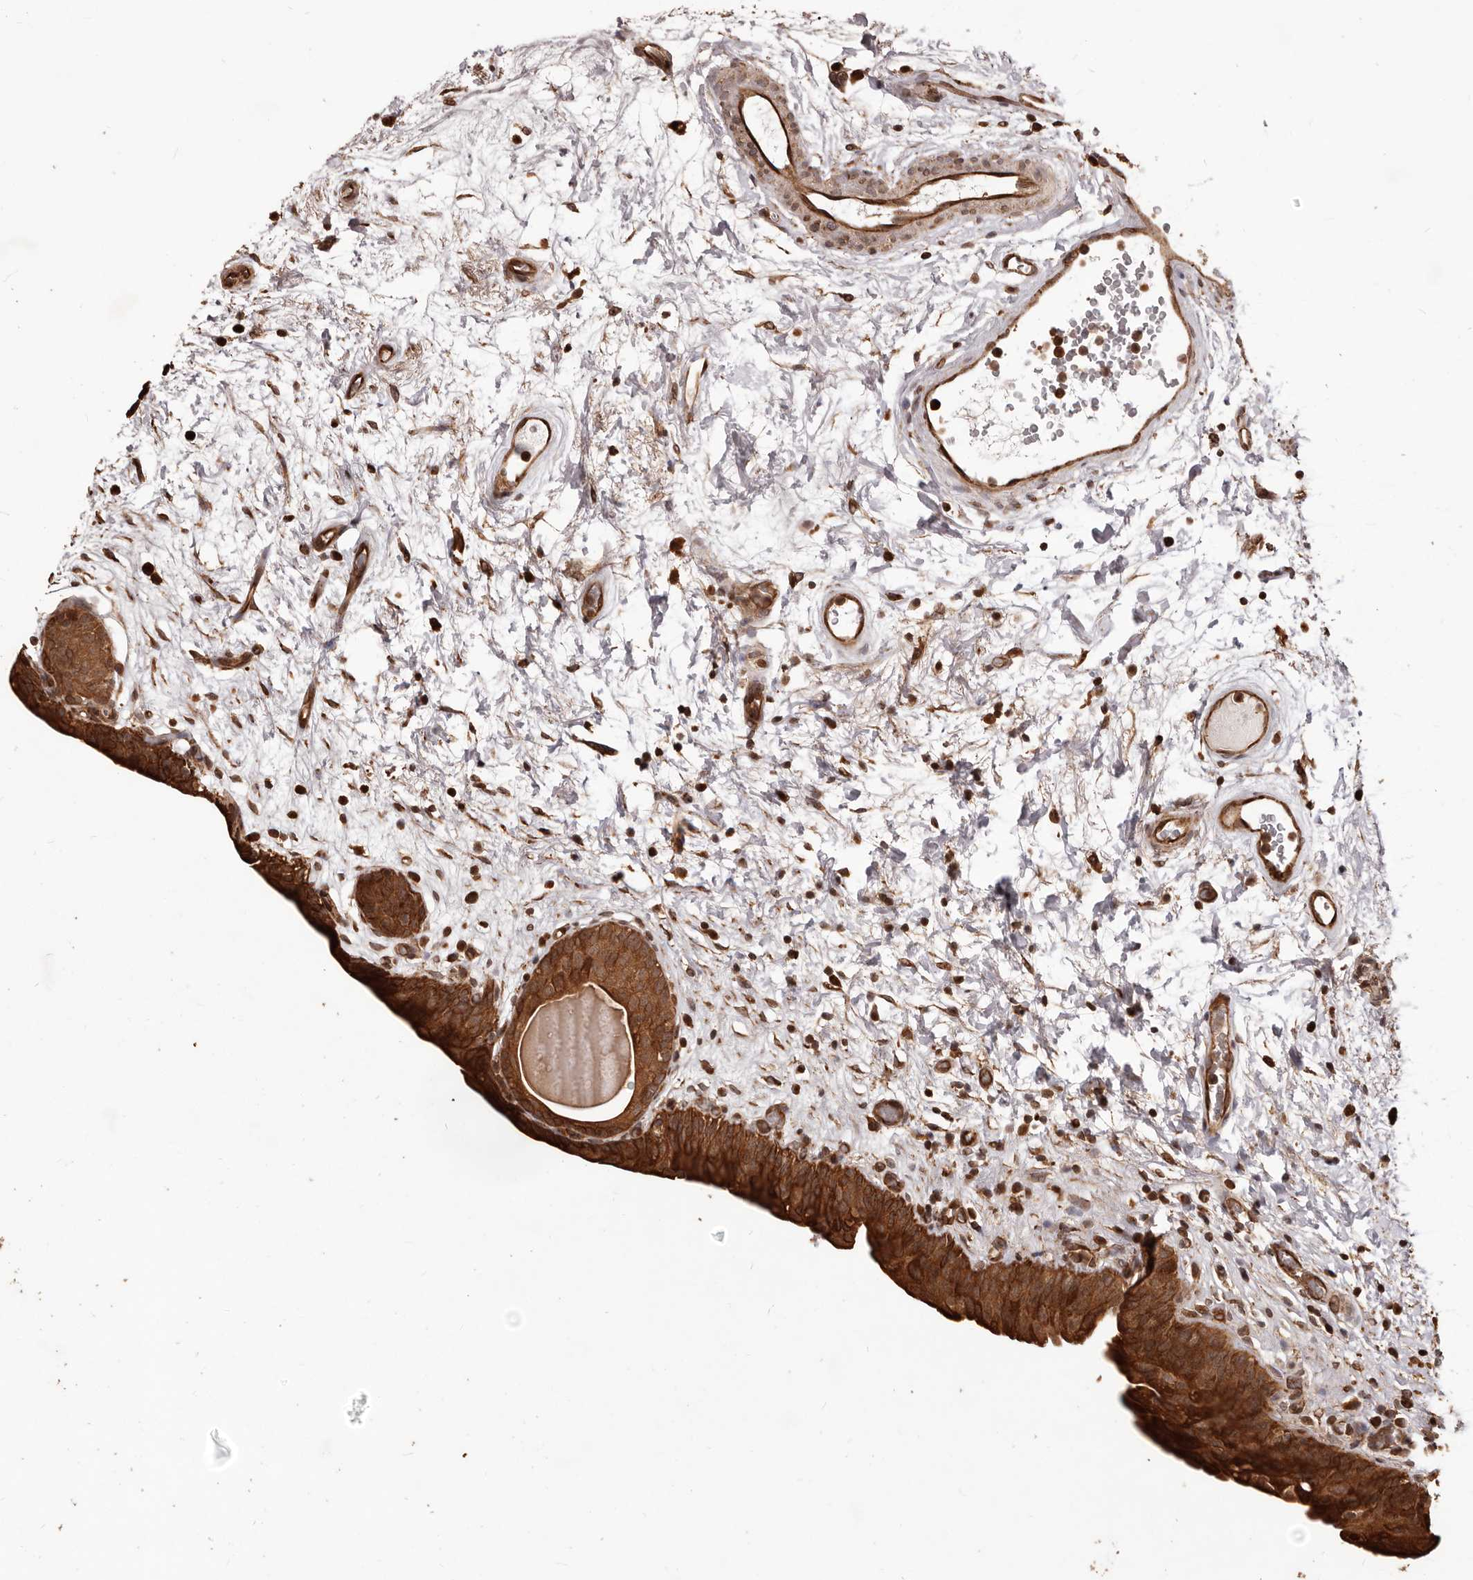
{"staining": {"intensity": "strong", "quantity": ">75%", "location": "cytoplasmic/membranous,nuclear"}, "tissue": "urinary bladder", "cell_type": "Urothelial cells", "image_type": "normal", "snomed": [{"axis": "morphology", "description": "Normal tissue, NOS"}, {"axis": "topography", "description": "Urinary bladder"}], "caption": "The immunohistochemical stain shows strong cytoplasmic/membranous,nuclear expression in urothelial cells of unremarkable urinary bladder.", "gene": "MTO1", "patient": {"sex": "male", "age": 83}}